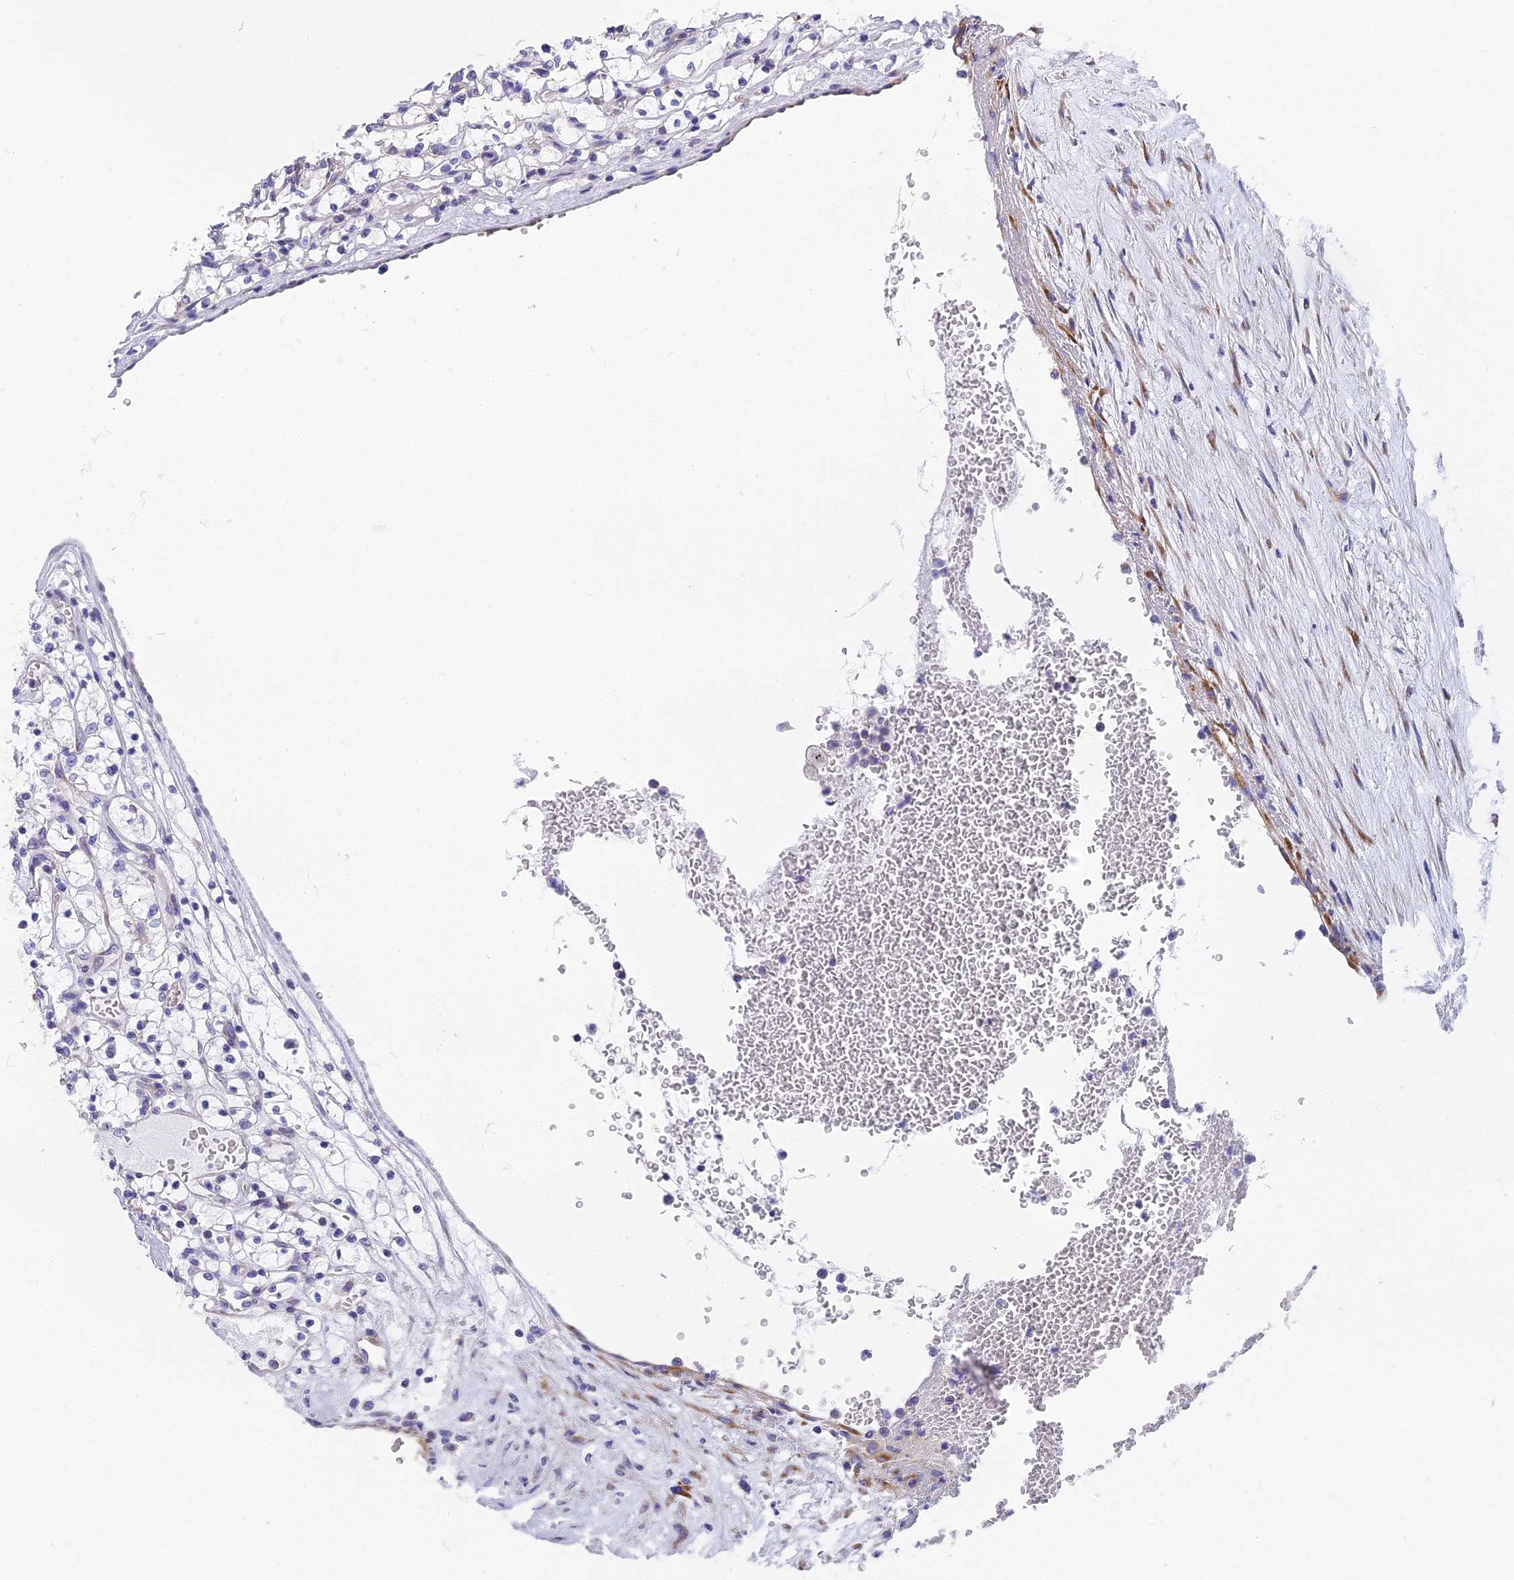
{"staining": {"intensity": "negative", "quantity": "none", "location": "none"}, "tissue": "renal cancer", "cell_type": "Tumor cells", "image_type": "cancer", "snomed": [{"axis": "morphology", "description": "Adenocarcinoma, NOS"}, {"axis": "topography", "description": "Kidney"}], "caption": "There is no significant expression in tumor cells of renal cancer. (DAB IHC, high magnification).", "gene": "MVB12A", "patient": {"sex": "female", "age": 69}}